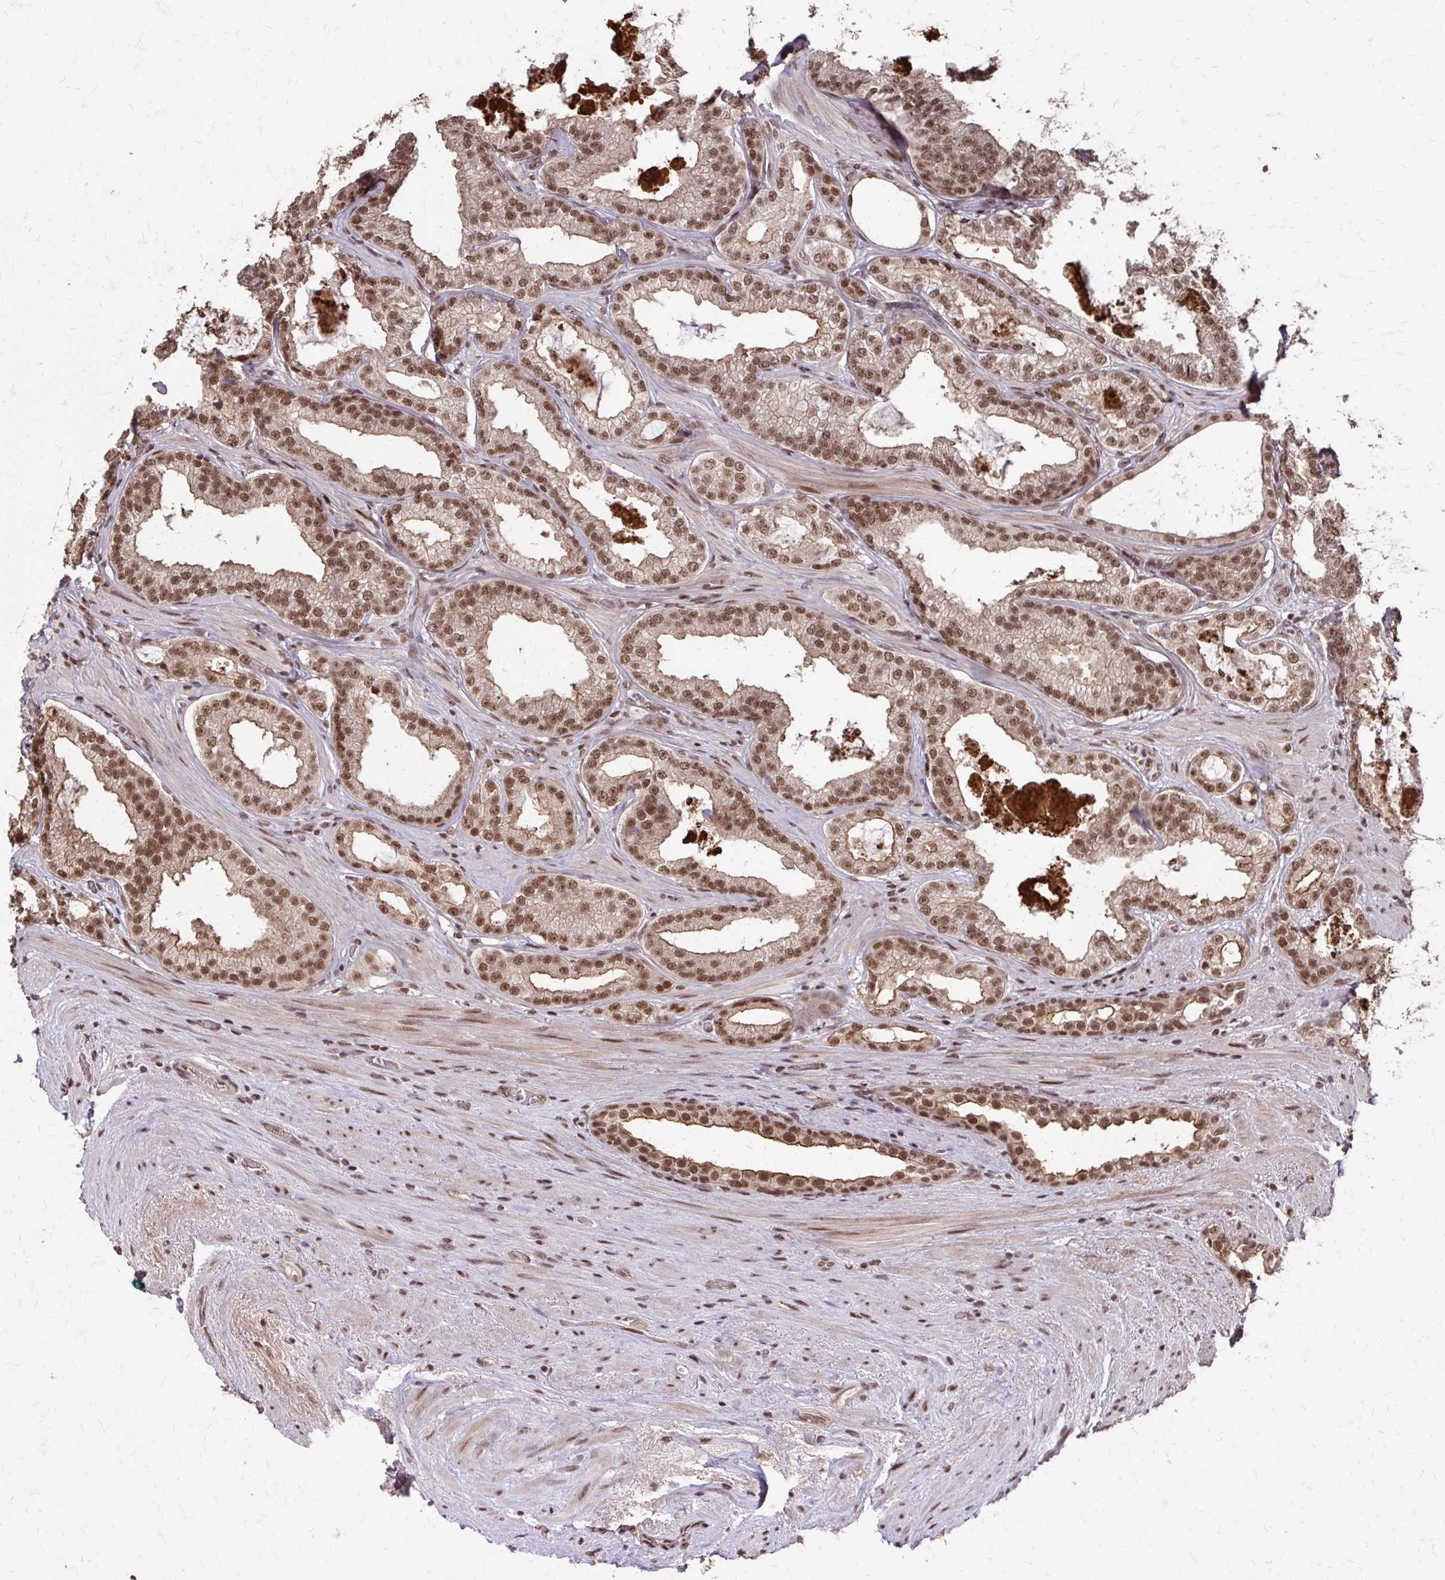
{"staining": {"intensity": "moderate", "quantity": ">75%", "location": "nuclear"}, "tissue": "prostate cancer", "cell_type": "Tumor cells", "image_type": "cancer", "snomed": [{"axis": "morphology", "description": "Adenocarcinoma, High grade"}, {"axis": "topography", "description": "Prostate"}], "caption": "This image exhibits immunohistochemistry staining of human prostate cancer, with medium moderate nuclear staining in about >75% of tumor cells.", "gene": "SS18", "patient": {"sex": "male", "age": 65}}